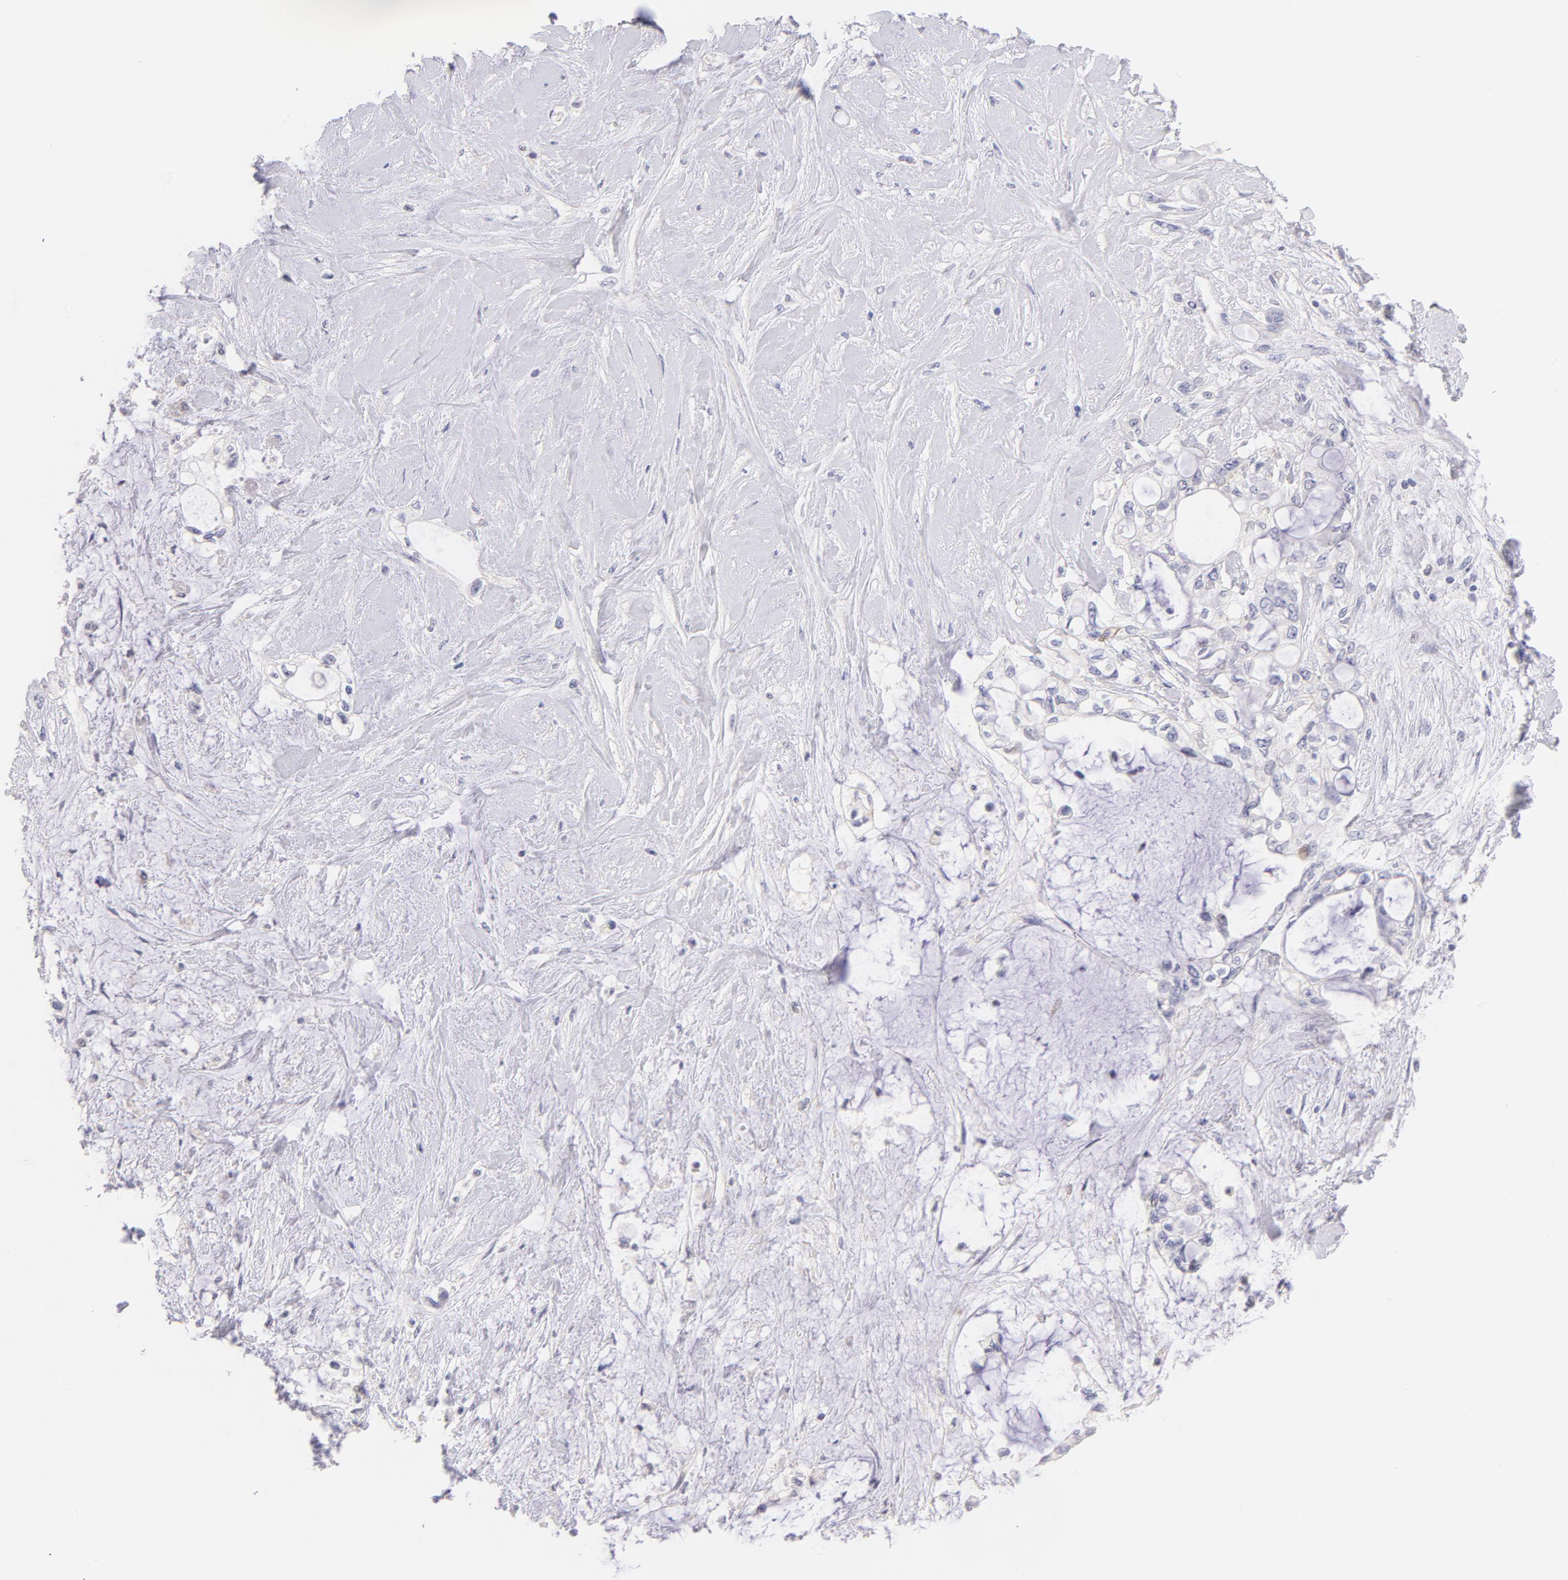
{"staining": {"intensity": "weak", "quantity": "<25%", "location": "nuclear"}, "tissue": "pancreatic cancer", "cell_type": "Tumor cells", "image_type": "cancer", "snomed": [{"axis": "morphology", "description": "Adenocarcinoma, NOS"}, {"axis": "topography", "description": "Pancreas"}], "caption": "Immunohistochemistry (IHC) histopathology image of human adenocarcinoma (pancreatic) stained for a protein (brown), which exhibits no expression in tumor cells.", "gene": "CD44", "patient": {"sex": "female", "age": 70}}